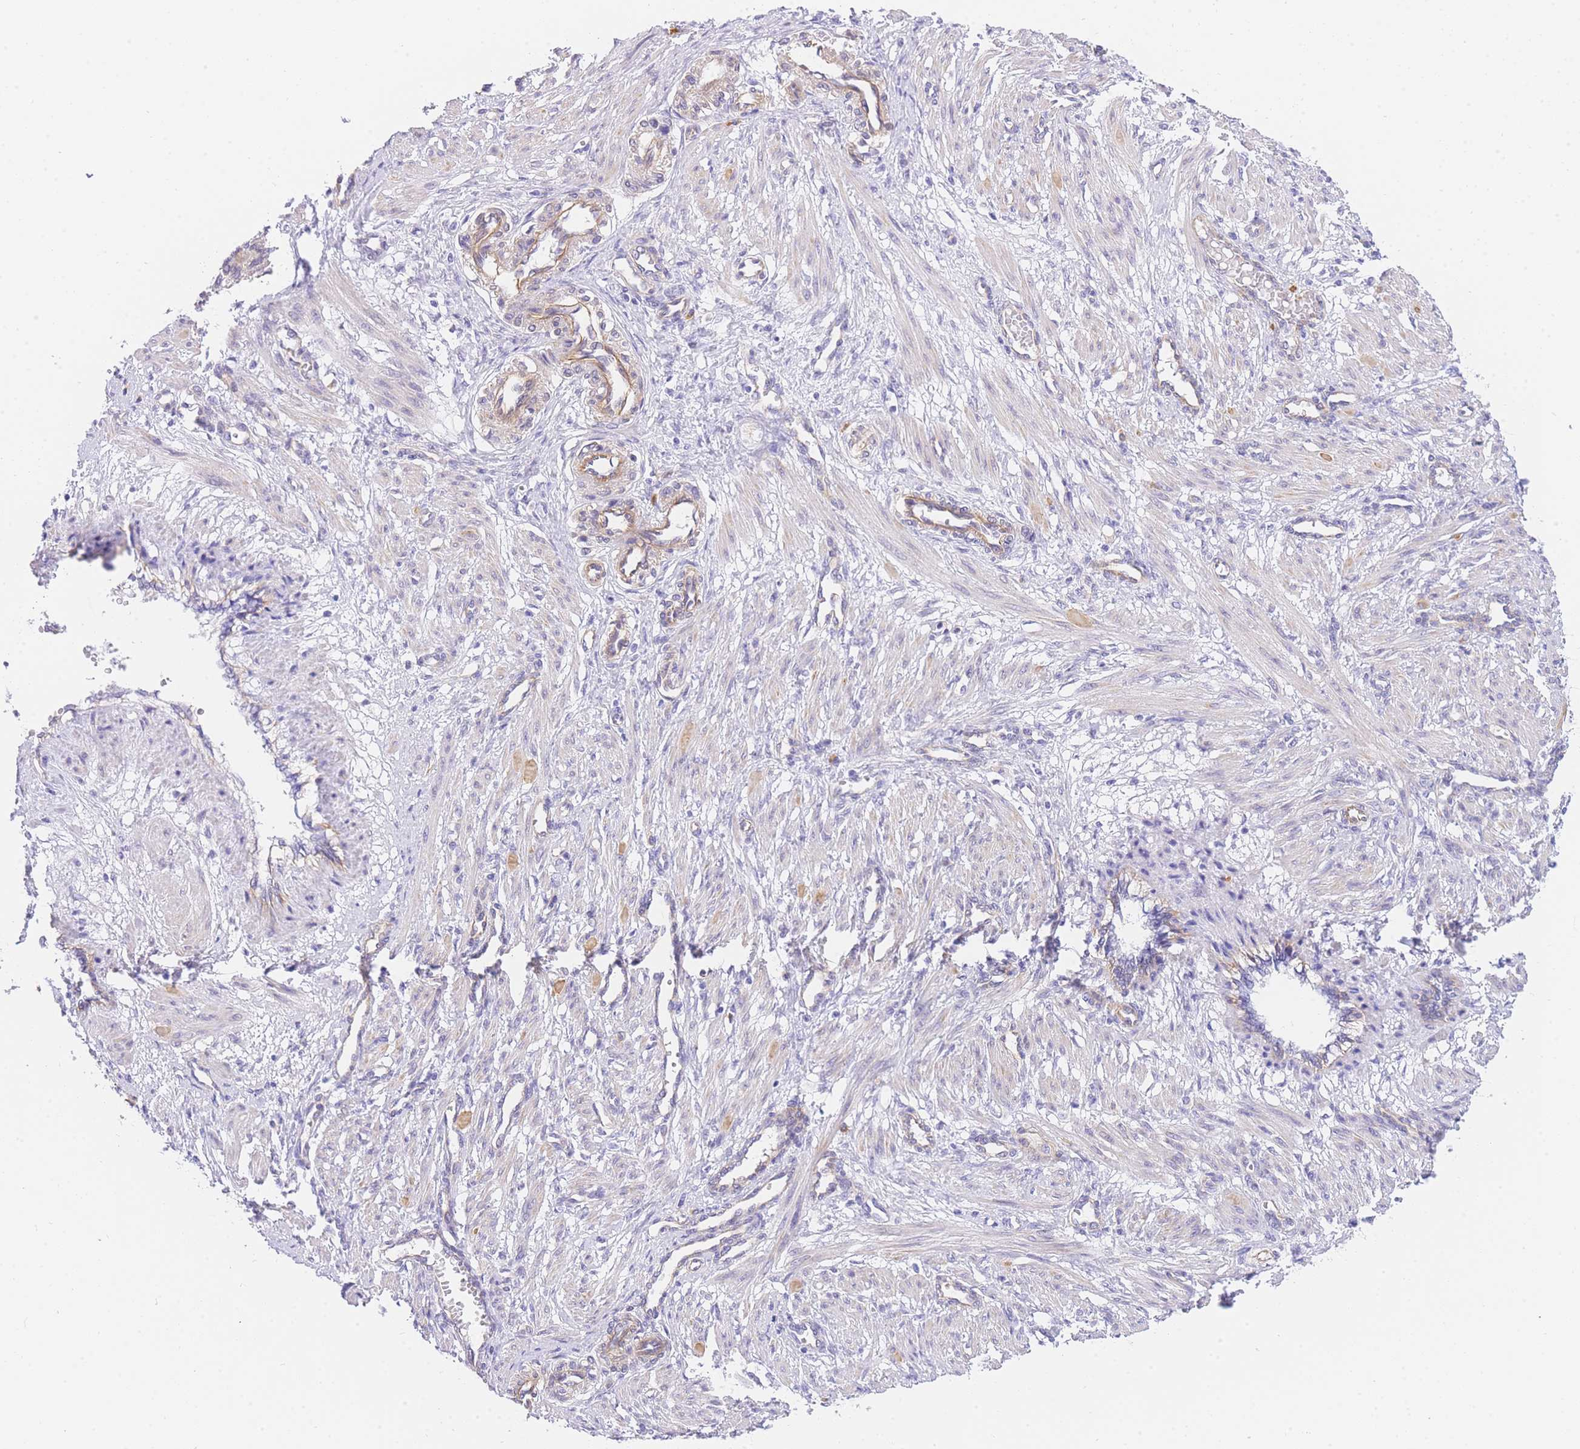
{"staining": {"intensity": "weak", "quantity": "<25%", "location": "cytoplasmic/membranous"}, "tissue": "smooth muscle", "cell_type": "Smooth muscle cells", "image_type": "normal", "snomed": [{"axis": "morphology", "description": "Normal tissue, NOS"}, {"axis": "topography", "description": "Endometrium"}], "caption": "The micrograph demonstrates no significant positivity in smooth muscle cells of smooth muscle.", "gene": "SRSF12", "patient": {"sex": "female", "age": 33}}